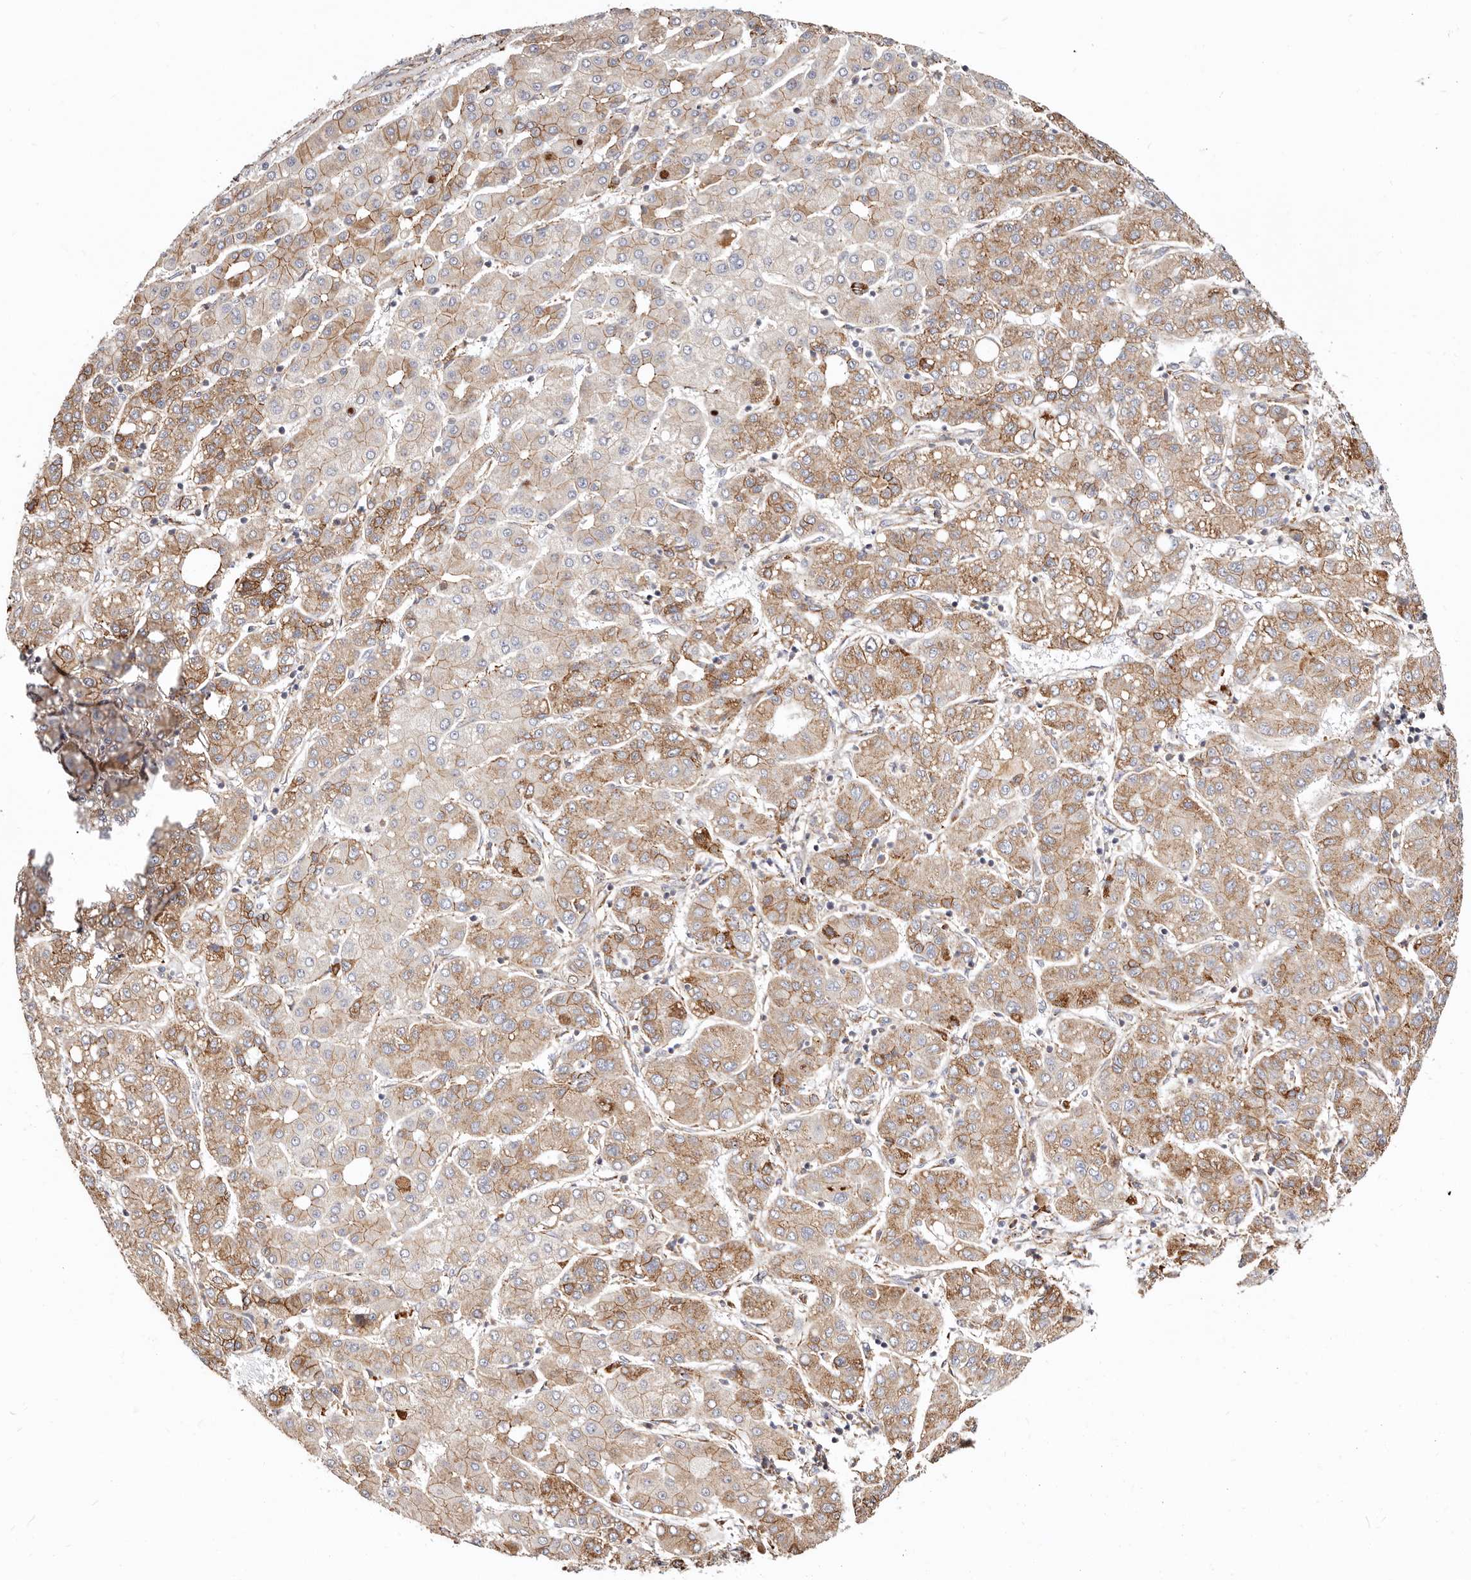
{"staining": {"intensity": "moderate", "quantity": ">75%", "location": "cytoplasmic/membranous"}, "tissue": "liver cancer", "cell_type": "Tumor cells", "image_type": "cancer", "snomed": [{"axis": "morphology", "description": "Carcinoma, Hepatocellular, NOS"}, {"axis": "topography", "description": "Liver"}], "caption": "IHC staining of liver cancer, which reveals medium levels of moderate cytoplasmic/membranous positivity in about >75% of tumor cells indicating moderate cytoplasmic/membranous protein expression. The staining was performed using DAB (3,3'-diaminobenzidine) (brown) for protein detection and nuclei were counterstained in hematoxylin (blue).", "gene": "CTNNB1", "patient": {"sex": "male", "age": 65}}